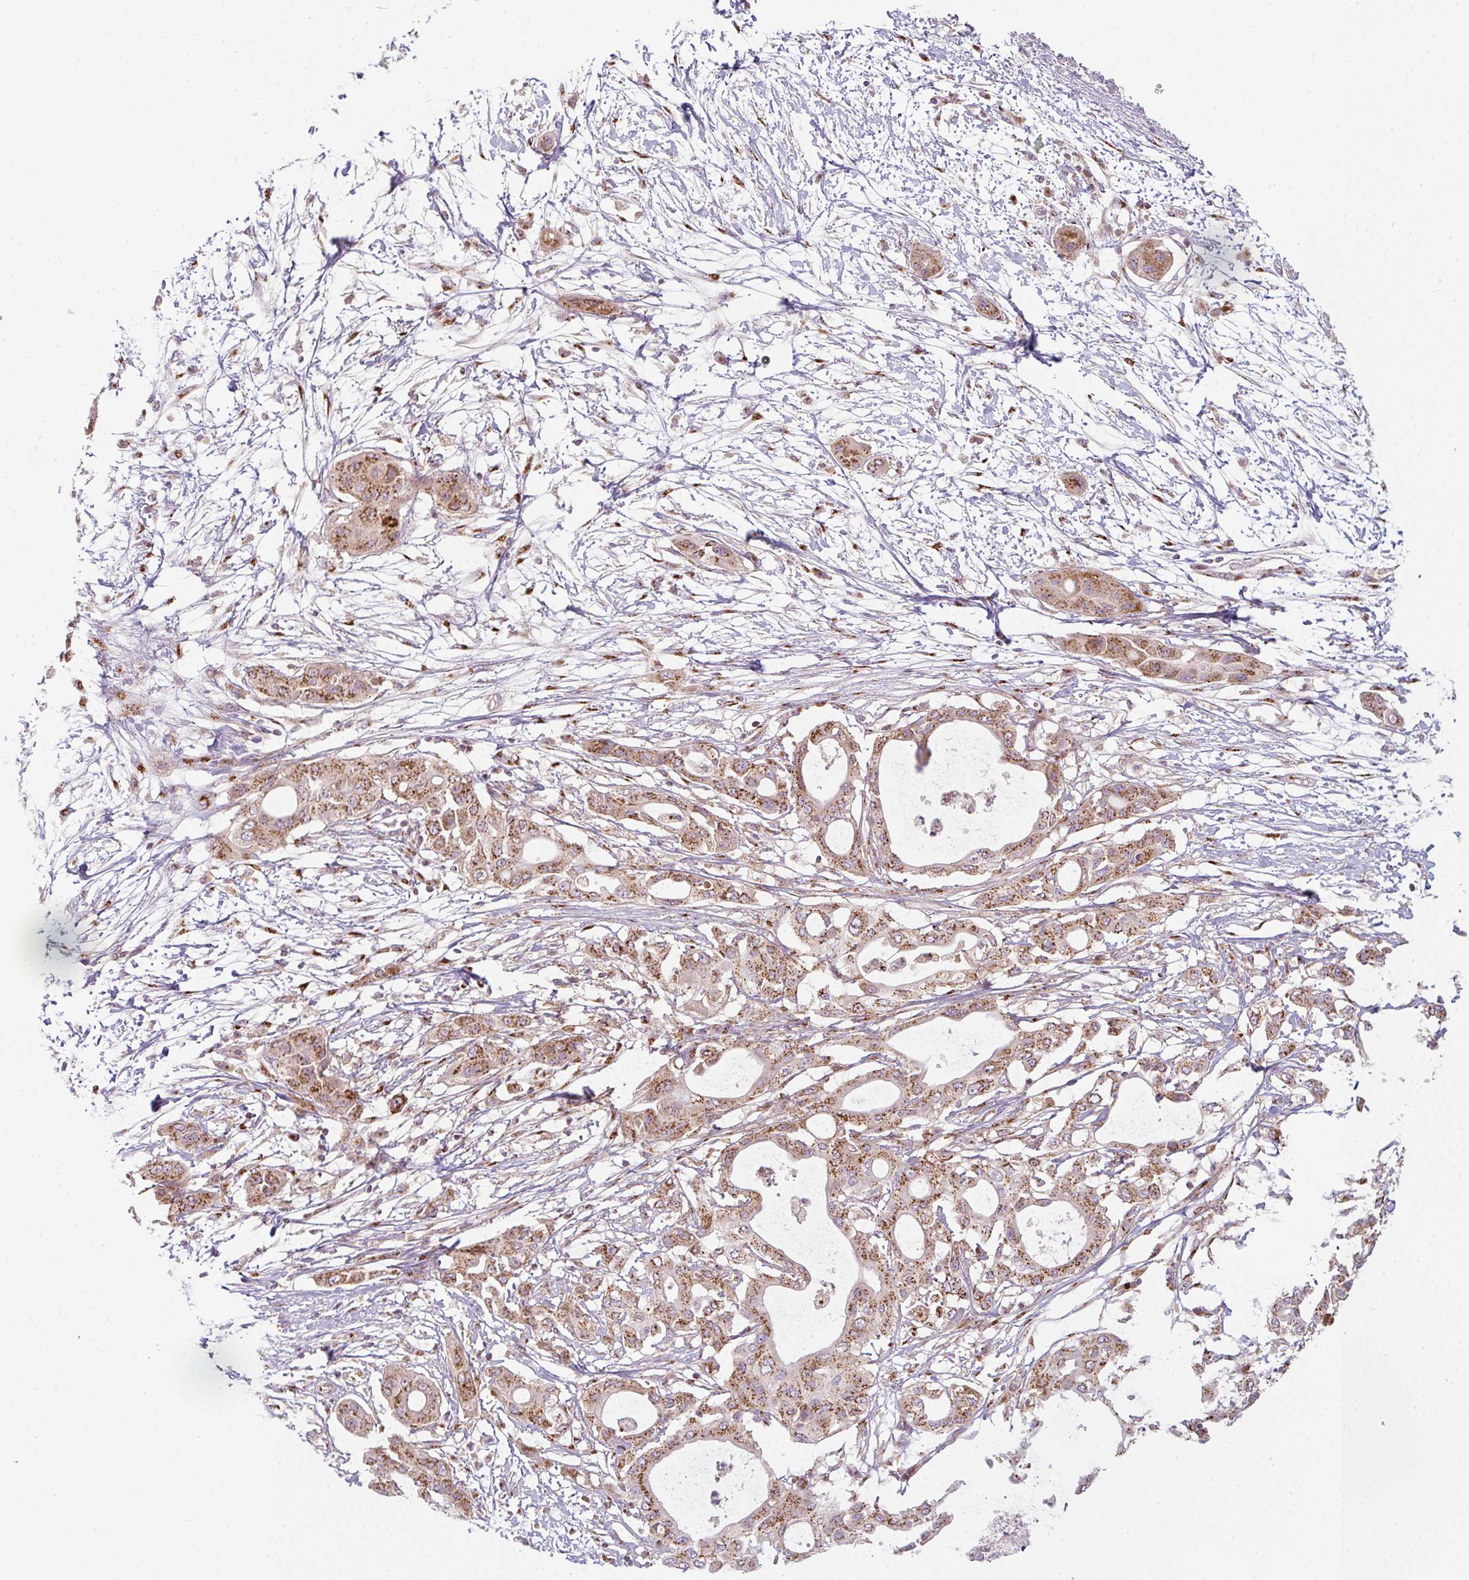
{"staining": {"intensity": "strong", "quantity": ">75%", "location": "cytoplasmic/membranous"}, "tissue": "pancreatic cancer", "cell_type": "Tumor cells", "image_type": "cancer", "snomed": [{"axis": "morphology", "description": "Adenocarcinoma, NOS"}, {"axis": "topography", "description": "Pancreas"}], "caption": "Immunohistochemical staining of pancreatic cancer reveals strong cytoplasmic/membranous protein expression in about >75% of tumor cells.", "gene": "GVQW3", "patient": {"sex": "male", "age": 68}}